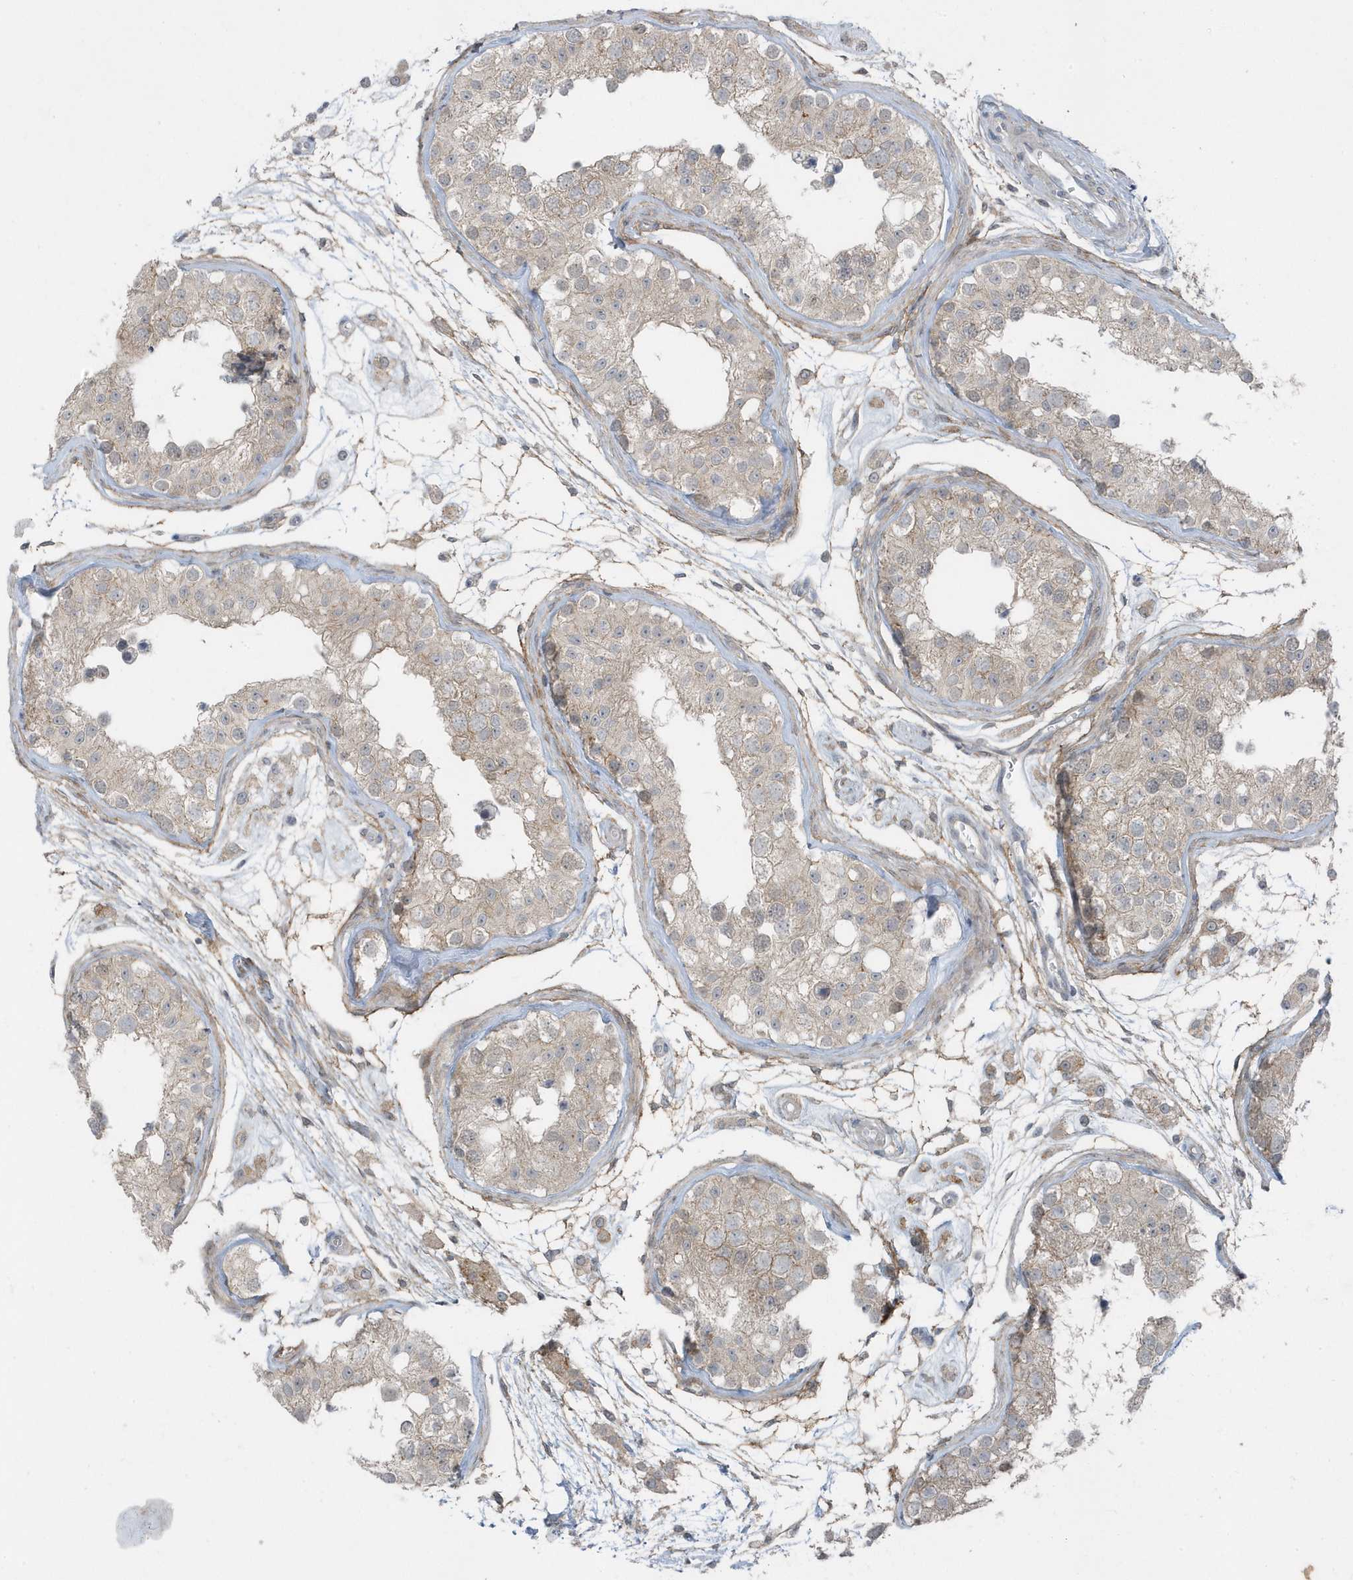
{"staining": {"intensity": "negative", "quantity": "none", "location": "none"}, "tissue": "testis", "cell_type": "Cells in seminiferous ducts", "image_type": "normal", "snomed": [{"axis": "morphology", "description": "Normal tissue, NOS"}, {"axis": "morphology", "description": "Adenocarcinoma, metastatic, NOS"}, {"axis": "topography", "description": "Testis"}], "caption": "Immunohistochemical staining of normal human testis displays no significant positivity in cells in seminiferous ducts.", "gene": "PARD3B", "patient": {"sex": "male", "age": 26}}